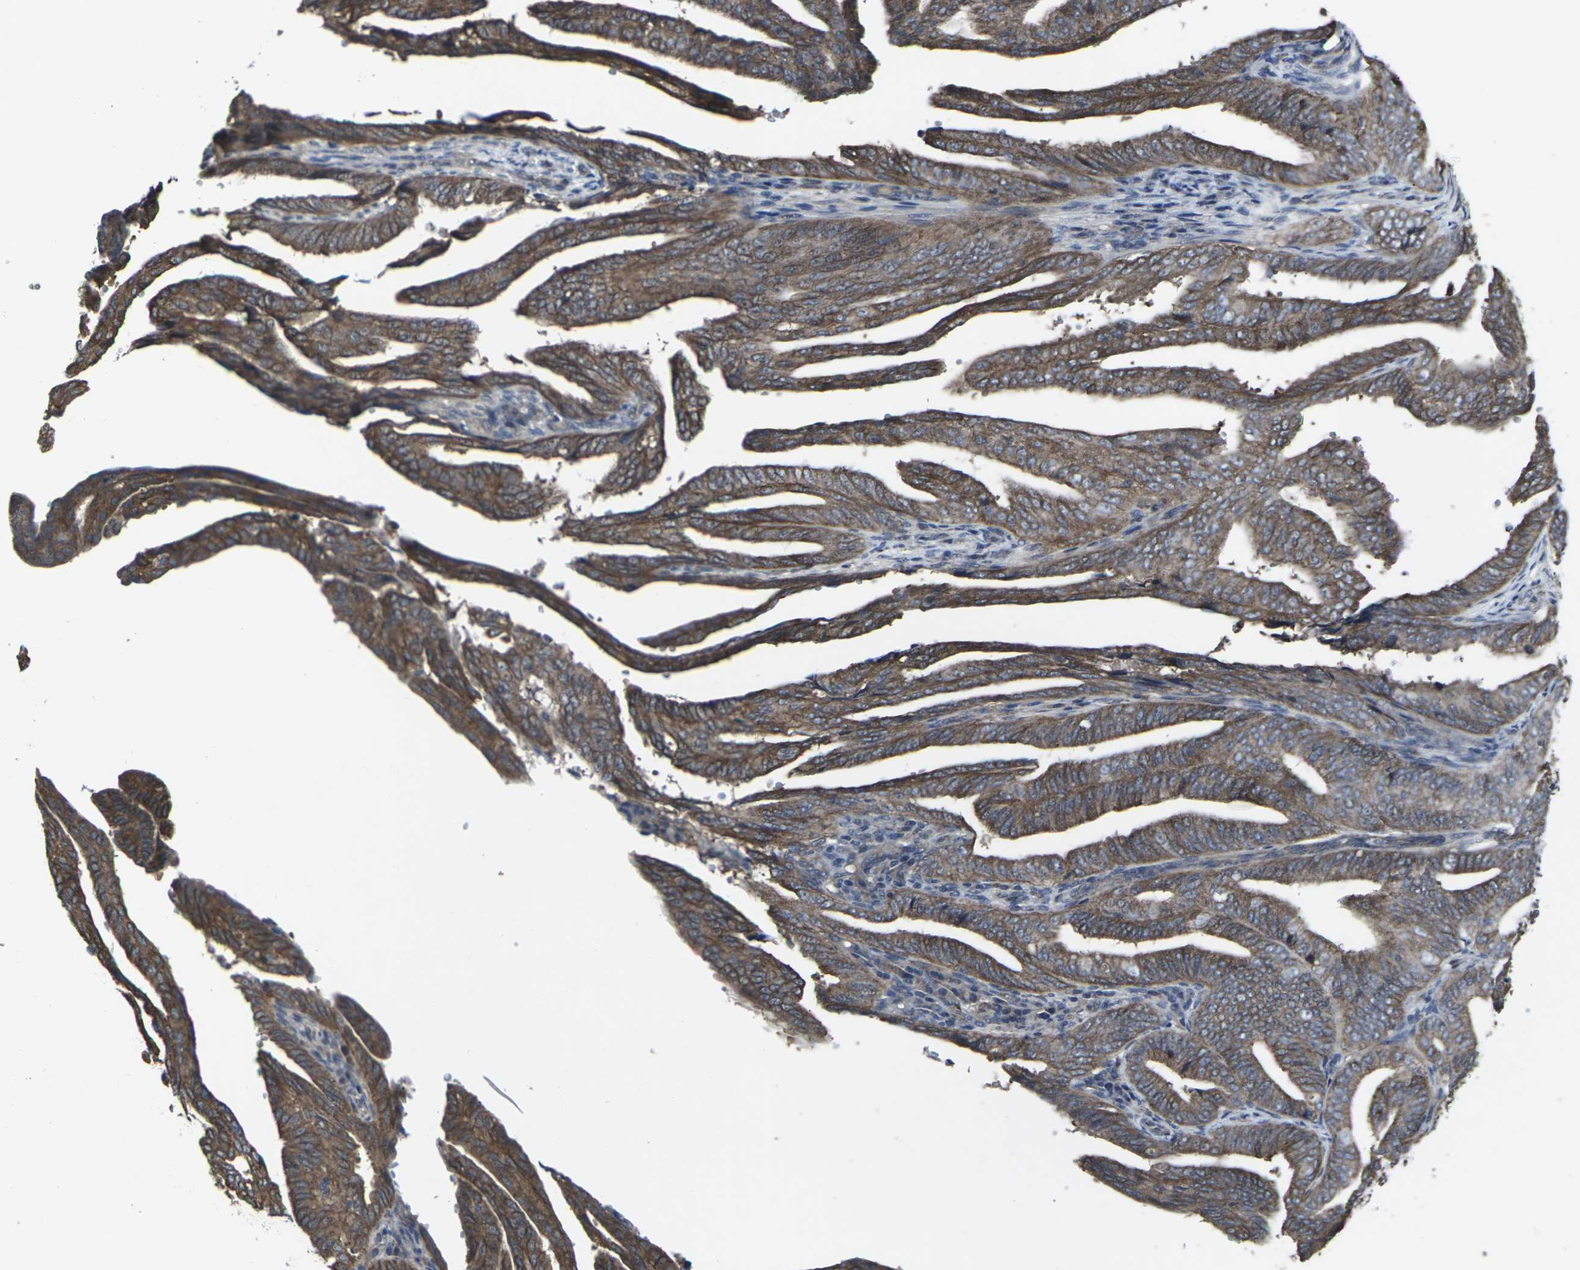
{"staining": {"intensity": "strong", "quantity": ">75%", "location": "cytoplasmic/membranous"}, "tissue": "endometrial cancer", "cell_type": "Tumor cells", "image_type": "cancer", "snomed": [{"axis": "morphology", "description": "Adenocarcinoma, NOS"}, {"axis": "topography", "description": "Endometrium"}], "caption": "Endometrial cancer (adenocarcinoma) stained for a protein (brown) shows strong cytoplasmic/membranous positive staining in about >75% of tumor cells.", "gene": "MAPKAPK2", "patient": {"sex": "female", "age": 58}}